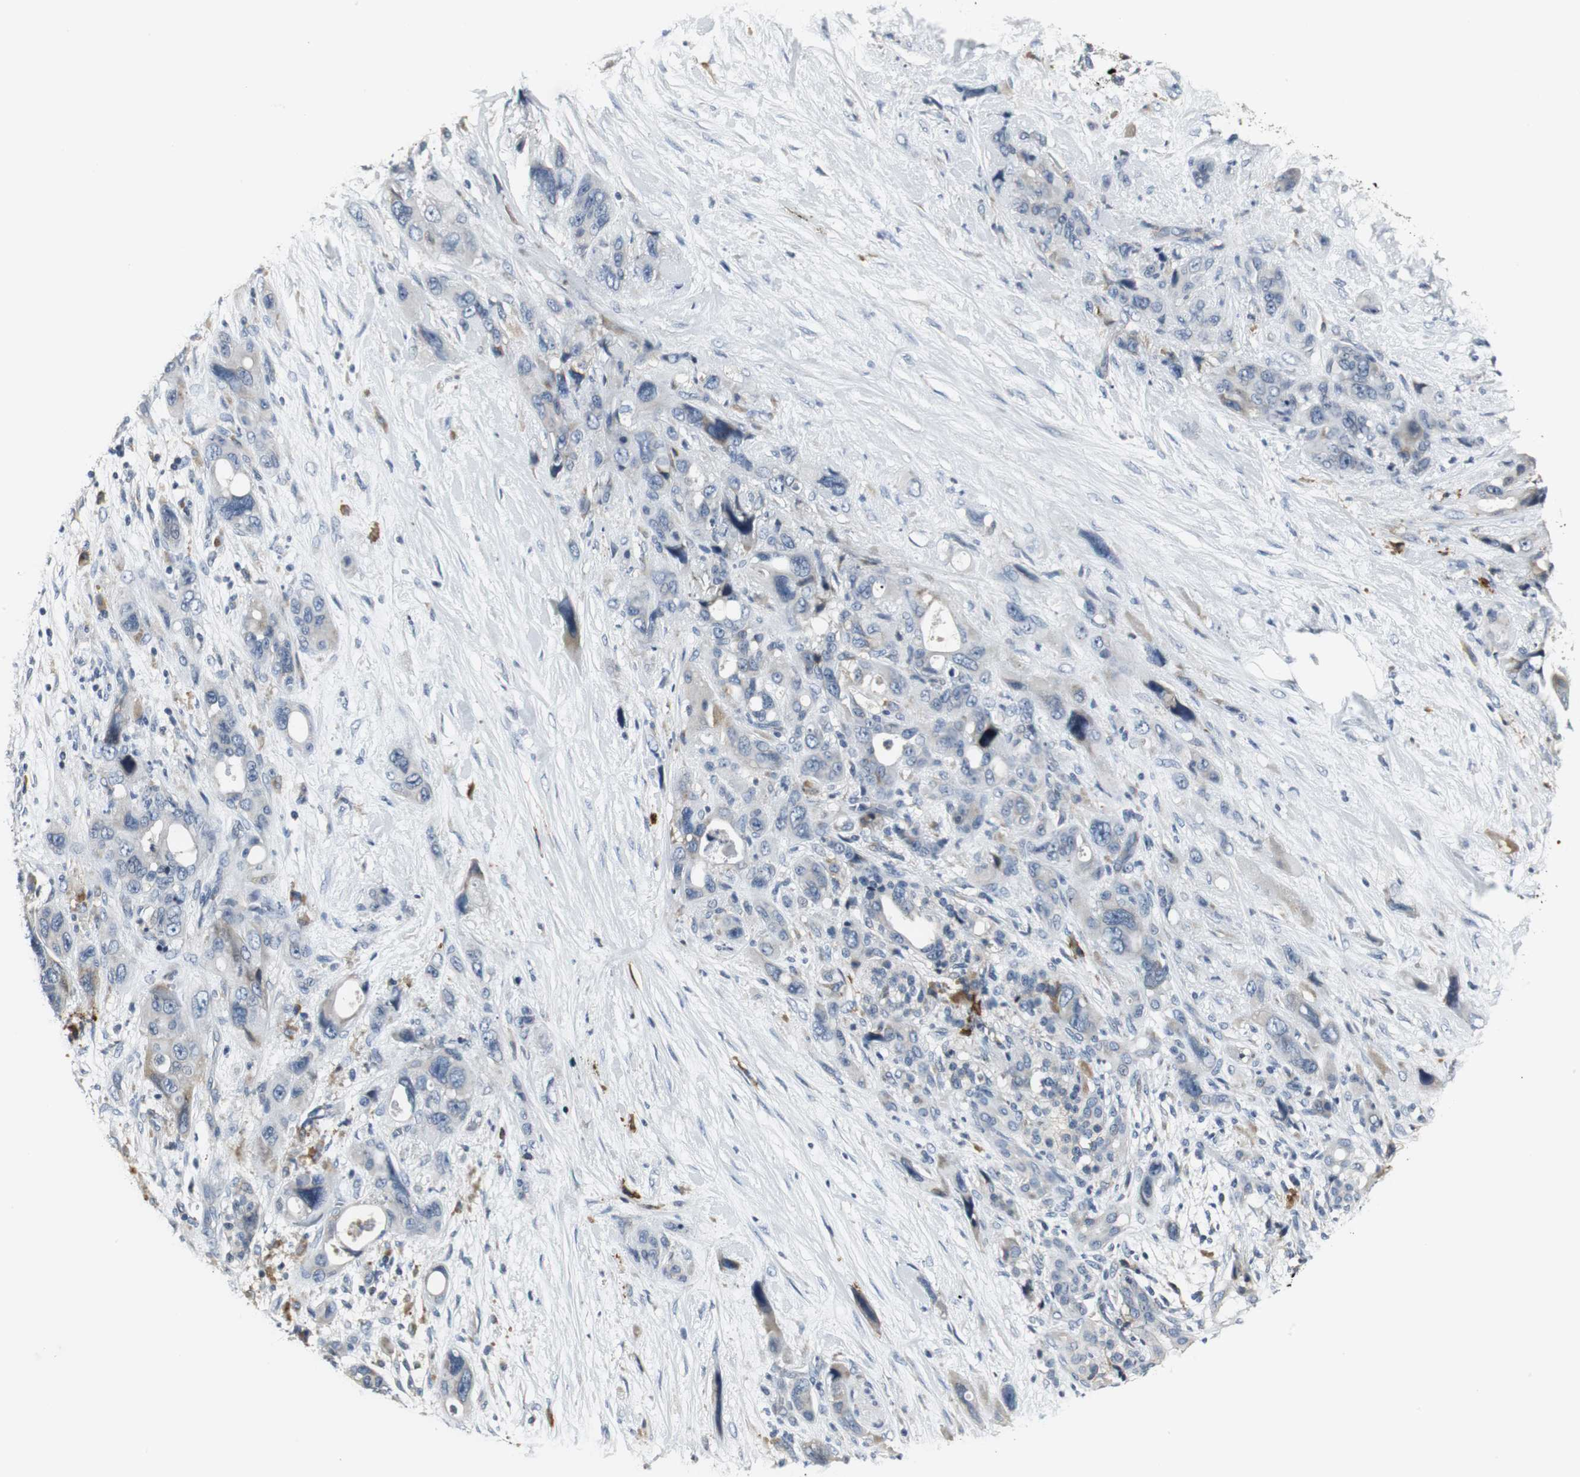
{"staining": {"intensity": "weak", "quantity": "<25%", "location": "cytoplasmic/membranous"}, "tissue": "pancreatic cancer", "cell_type": "Tumor cells", "image_type": "cancer", "snomed": [{"axis": "morphology", "description": "Adenocarcinoma, NOS"}, {"axis": "topography", "description": "Pancreas"}], "caption": "A histopathology image of human pancreatic cancer is negative for staining in tumor cells. (DAB IHC visualized using brightfield microscopy, high magnification).", "gene": "SLC2A5", "patient": {"sex": "male", "age": 46}}